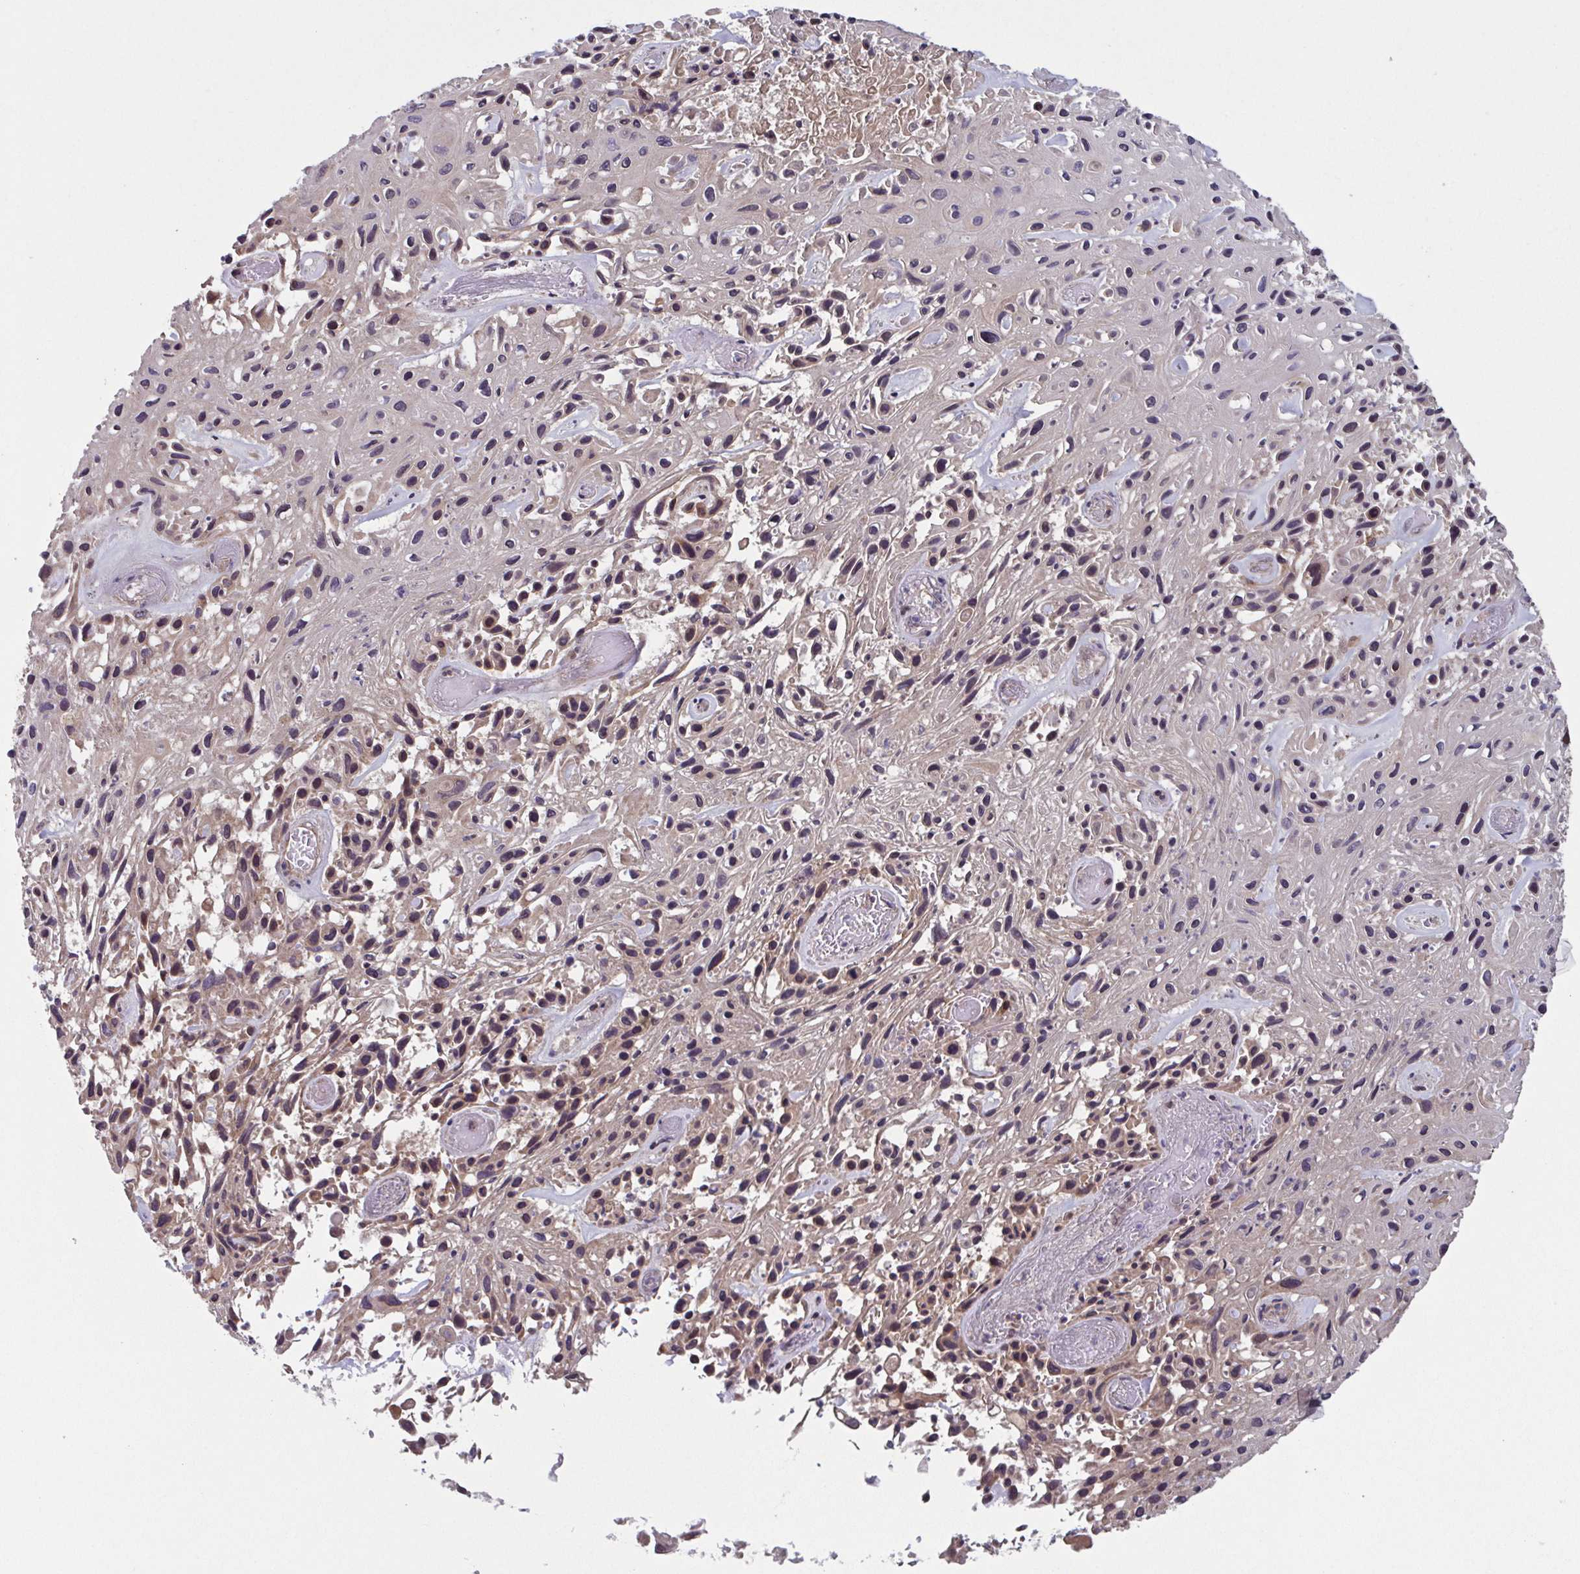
{"staining": {"intensity": "weak", "quantity": "<25%", "location": "nuclear"}, "tissue": "skin cancer", "cell_type": "Tumor cells", "image_type": "cancer", "snomed": [{"axis": "morphology", "description": "Squamous cell carcinoma, NOS"}, {"axis": "topography", "description": "Skin"}], "caption": "Micrograph shows no protein expression in tumor cells of skin squamous cell carcinoma tissue.", "gene": "TTC19", "patient": {"sex": "male", "age": 82}}